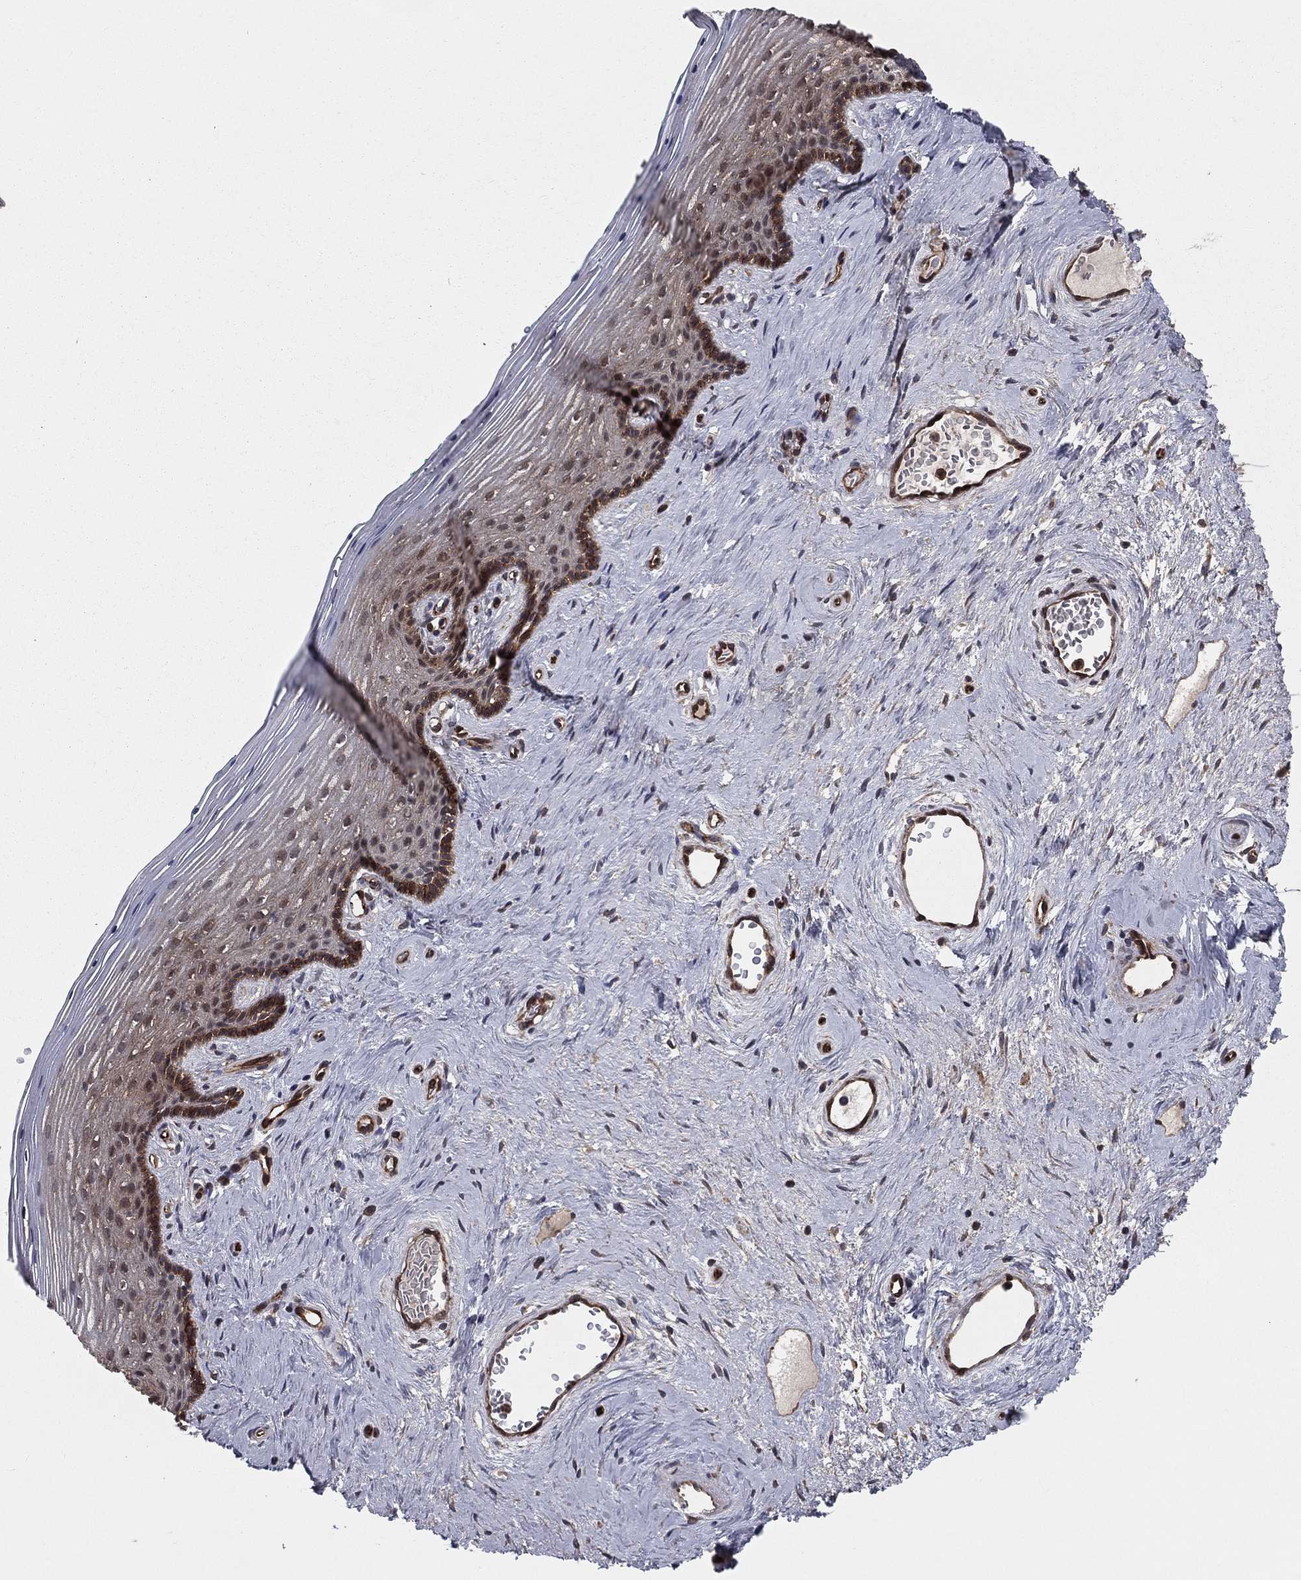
{"staining": {"intensity": "moderate", "quantity": ">75%", "location": "cytoplasmic/membranous"}, "tissue": "vagina", "cell_type": "Squamous epithelial cells", "image_type": "normal", "snomed": [{"axis": "morphology", "description": "Normal tissue, NOS"}, {"axis": "topography", "description": "Vagina"}], "caption": "Benign vagina exhibits moderate cytoplasmic/membranous expression in about >75% of squamous epithelial cells, visualized by immunohistochemistry. The staining was performed using DAB, with brown indicating positive protein expression. Nuclei are stained blue with hematoxylin.", "gene": "CERT1", "patient": {"sex": "female", "age": 45}}